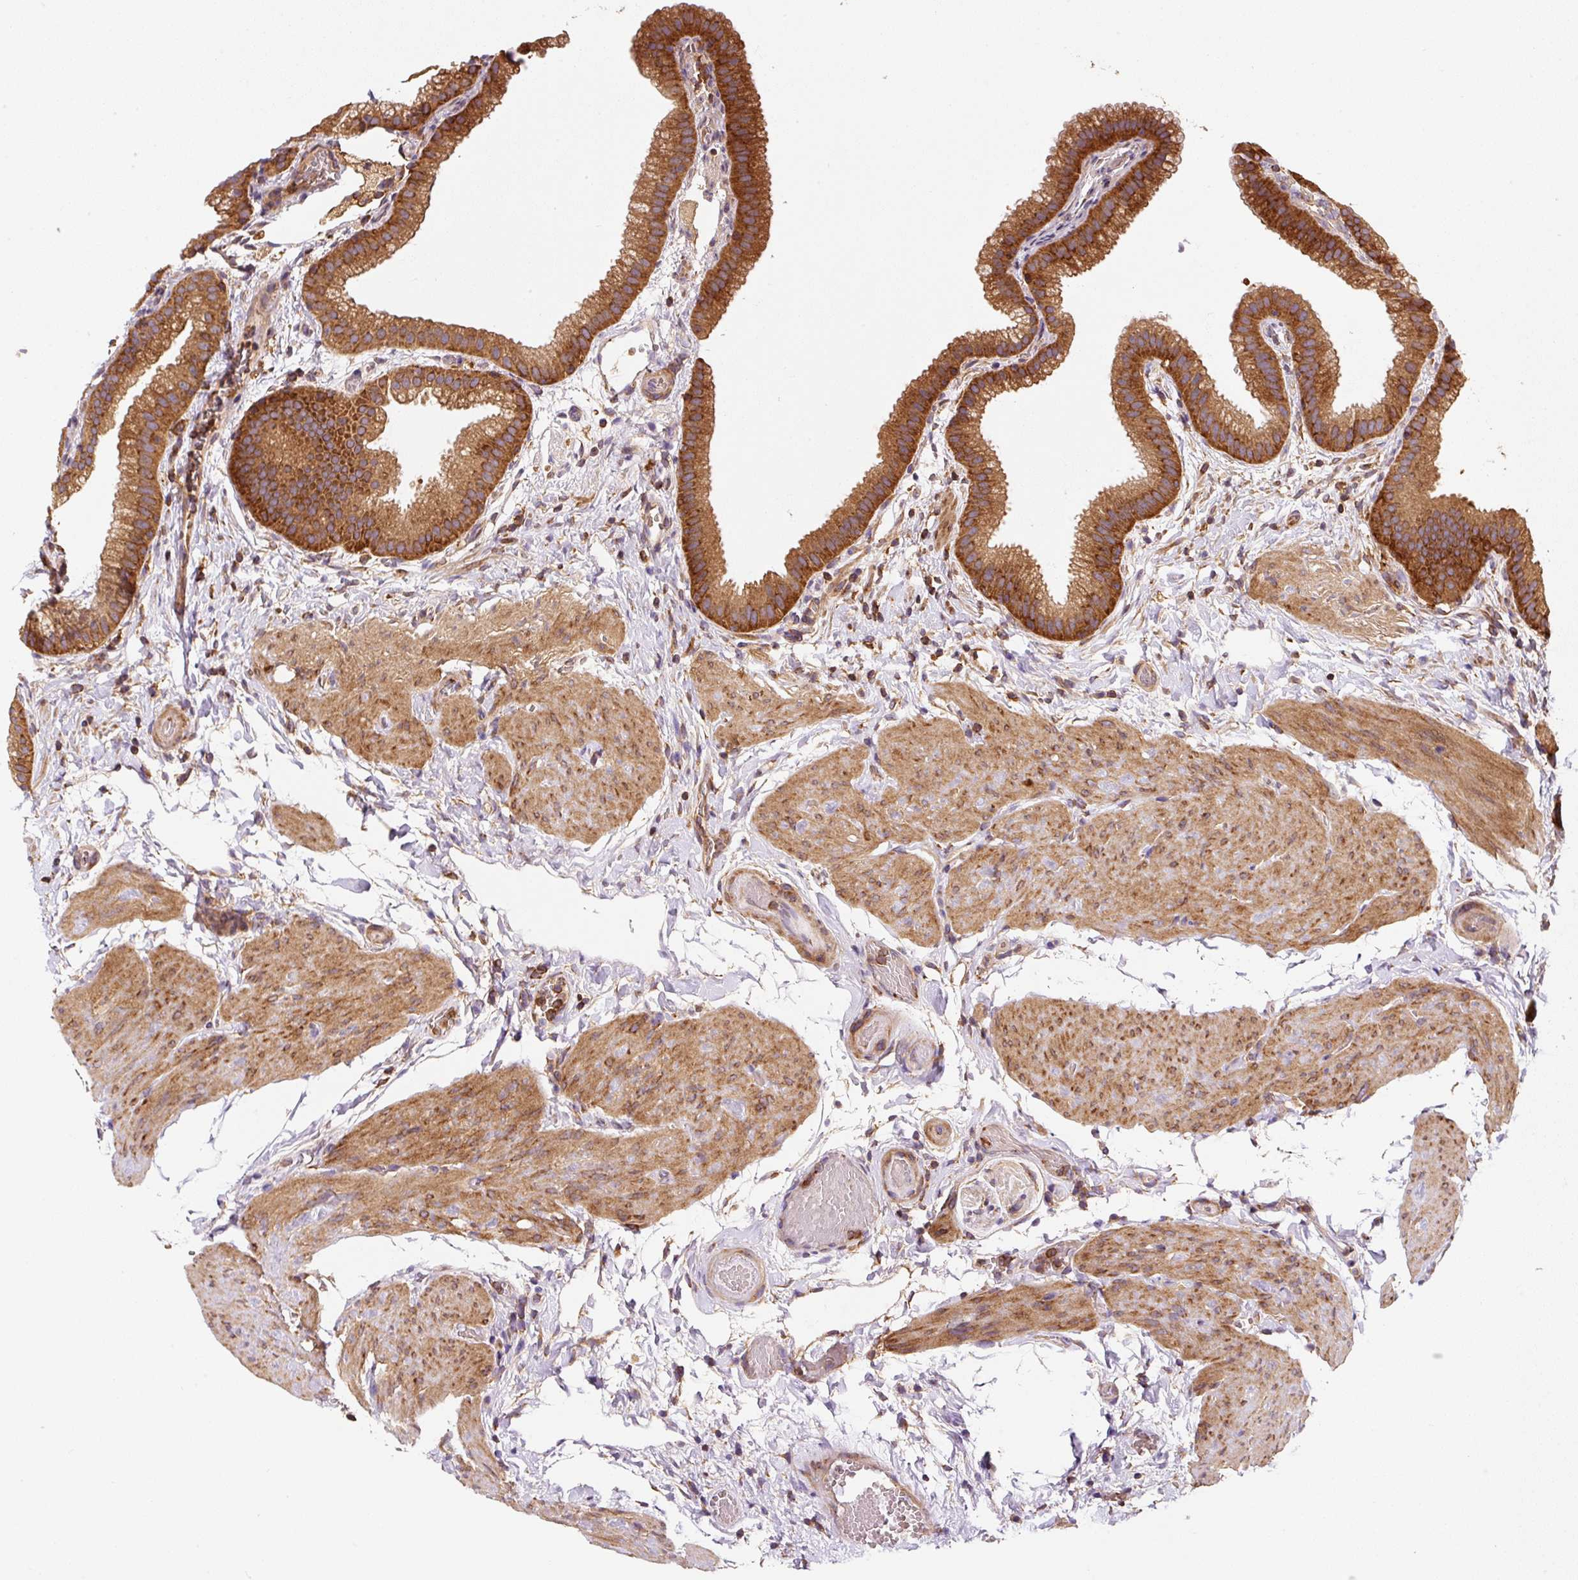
{"staining": {"intensity": "strong", "quantity": ">75%", "location": "cytoplasmic/membranous"}, "tissue": "gallbladder", "cell_type": "Glandular cells", "image_type": "normal", "snomed": [{"axis": "morphology", "description": "Normal tissue, NOS"}, {"axis": "topography", "description": "Gallbladder"}], "caption": "The histopathology image shows staining of unremarkable gallbladder, revealing strong cytoplasmic/membranous protein staining (brown color) within glandular cells. Nuclei are stained in blue.", "gene": "EIF2S2", "patient": {"sex": "female", "age": 63}}